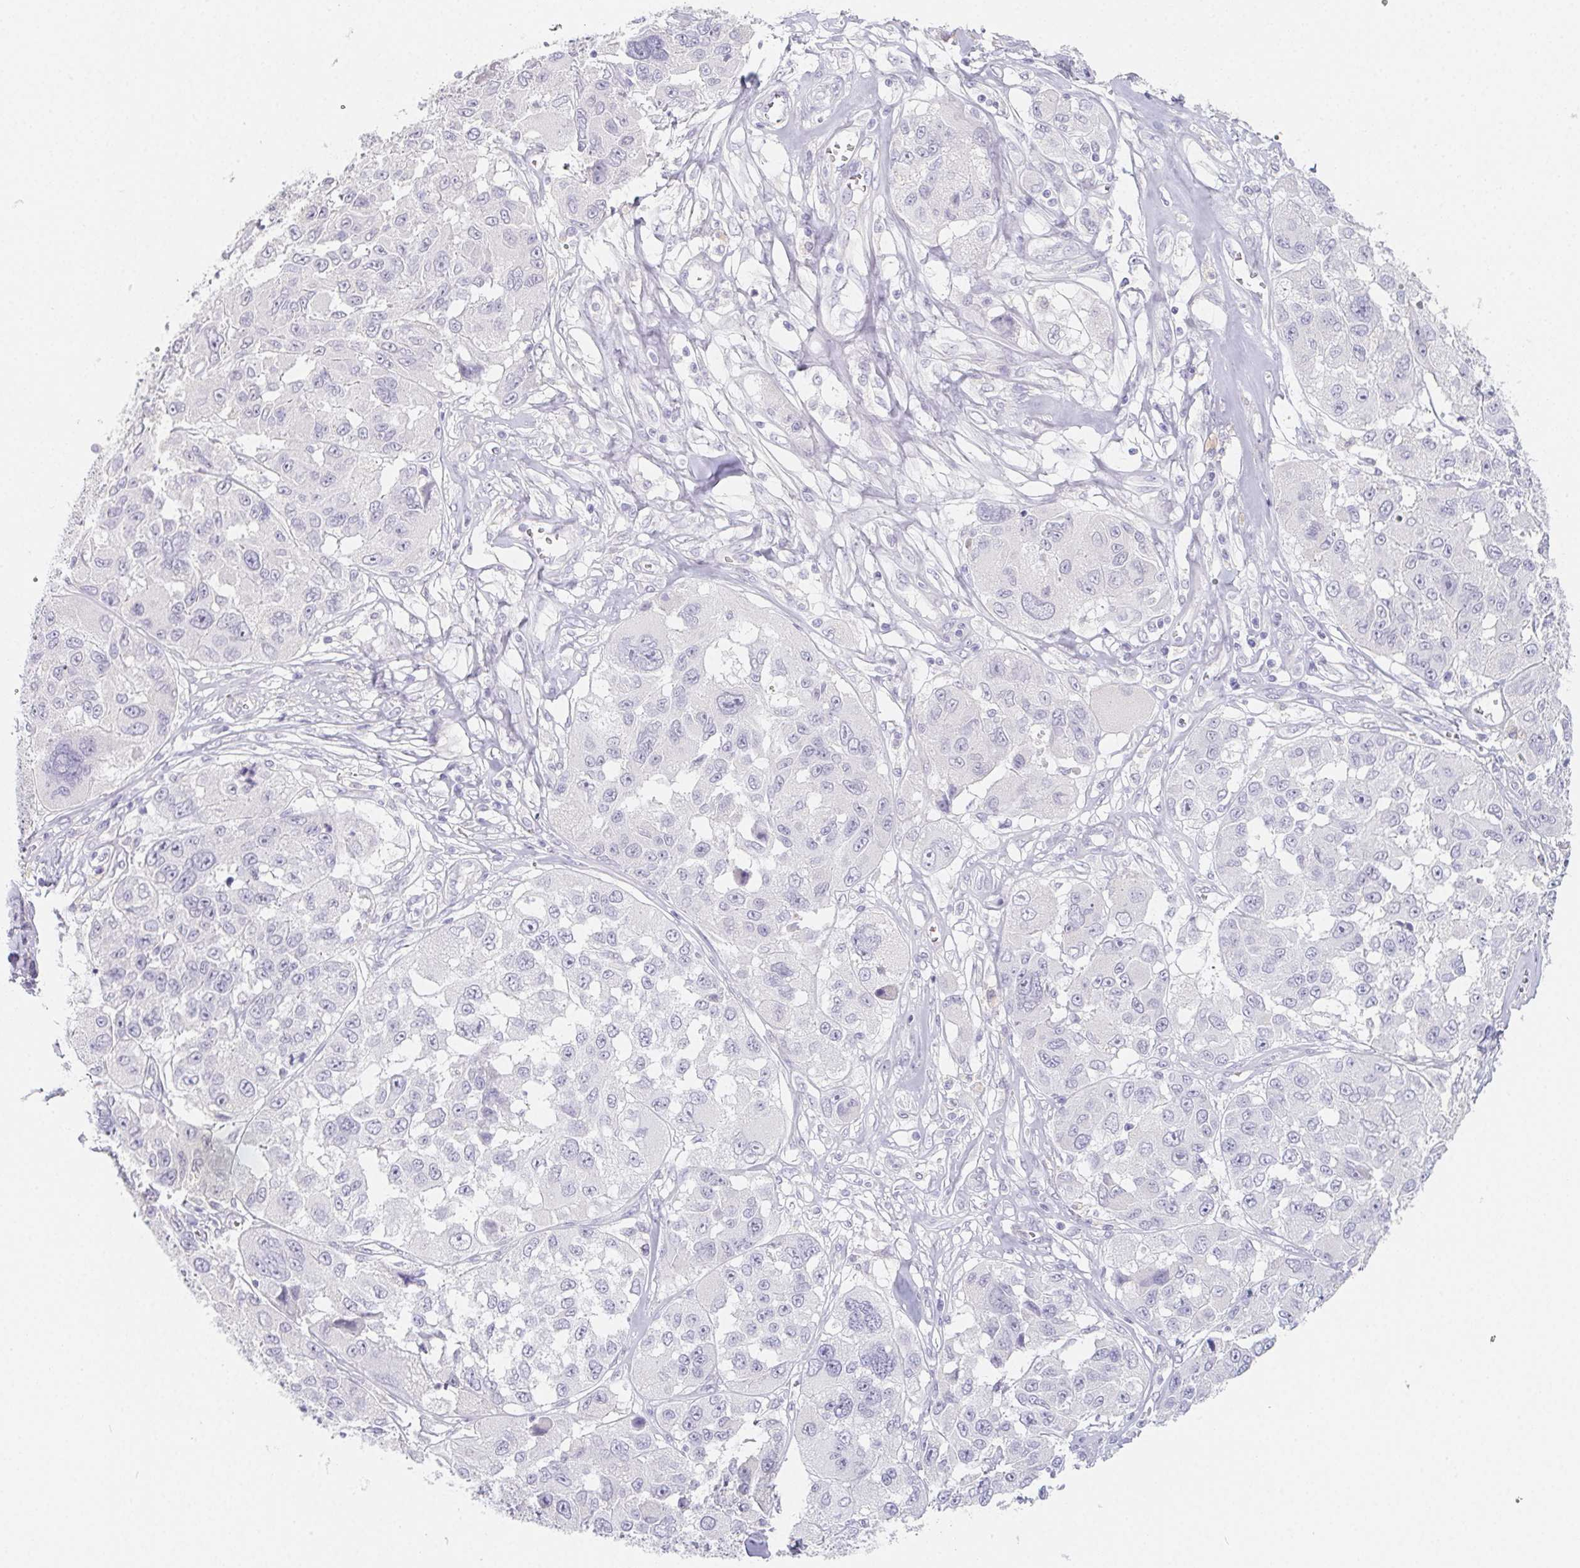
{"staining": {"intensity": "negative", "quantity": "none", "location": "none"}, "tissue": "melanoma", "cell_type": "Tumor cells", "image_type": "cancer", "snomed": [{"axis": "morphology", "description": "Malignant melanoma, NOS"}, {"axis": "topography", "description": "Skin"}], "caption": "Immunohistochemistry of malignant melanoma exhibits no positivity in tumor cells.", "gene": "GLIPR1L1", "patient": {"sex": "female", "age": 66}}